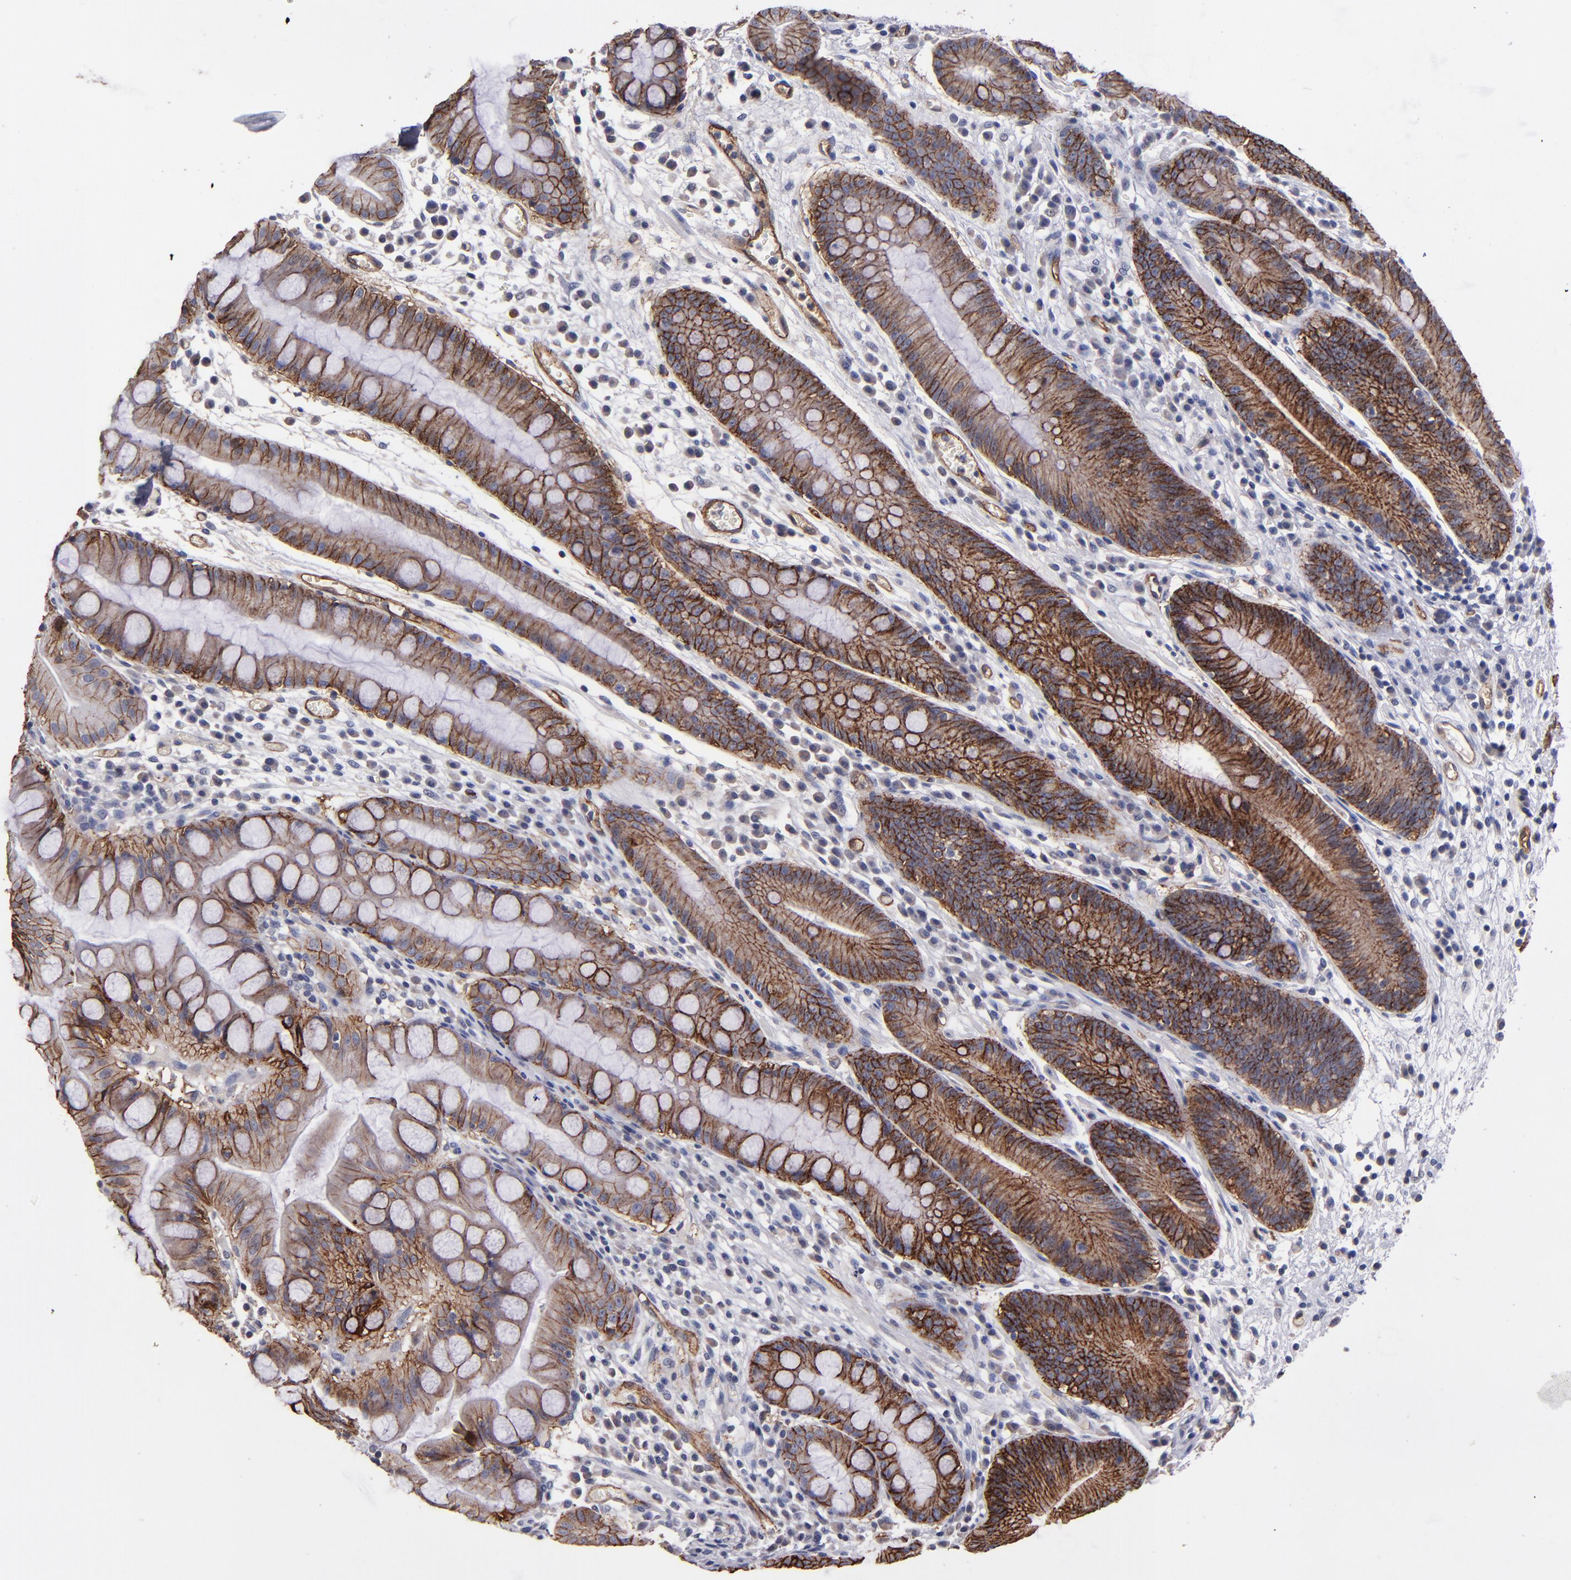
{"staining": {"intensity": "strong", "quantity": ">75%", "location": "cytoplasmic/membranous"}, "tissue": "stomach", "cell_type": "Glandular cells", "image_type": "normal", "snomed": [{"axis": "morphology", "description": "Normal tissue, NOS"}, {"axis": "morphology", "description": "Inflammation, NOS"}, {"axis": "topography", "description": "Stomach, lower"}], "caption": "Normal stomach exhibits strong cytoplasmic/membranous expression in about >75% of glandular cells.", "gene": "CLDN5", "patient": {"sex": "male", "age": 59}}